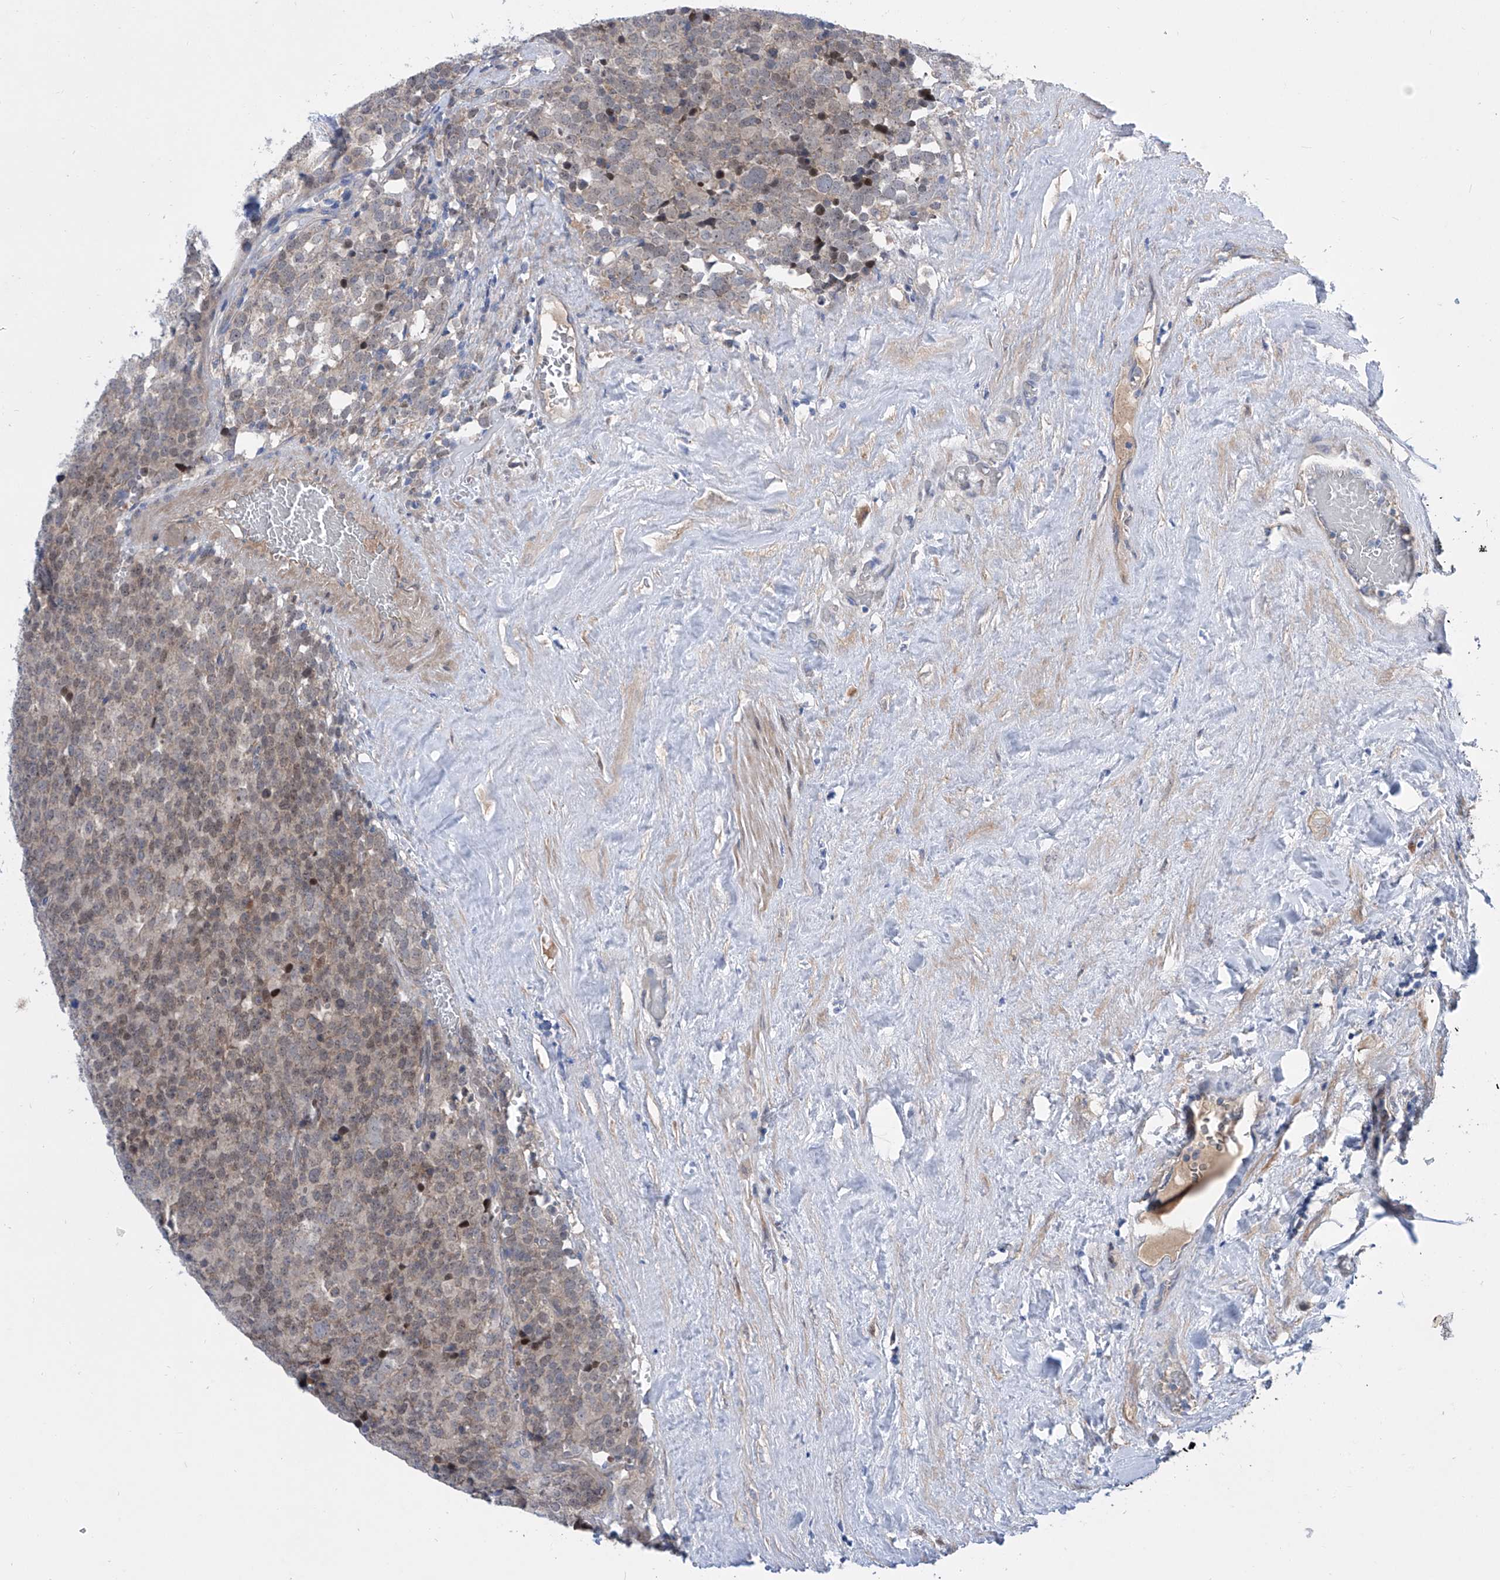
{"staining": {"intensity": "weak", "quantity": "25%-75%", "location": "nuclear"}, "tissue": "testis cancer", "cell_type": "Tumor cells", "image_type": "cancer", "snomed": [{"axis": "morphology", "description": "Seminoma, NOS"}, {"axis": "topography", "description": "Testis"}], "caption": "Immunohistochemical staining of human testis seminoma demonstrates weak nuclear protein expression in approximately 25%-75% of tumor cells.", "gene": "SRBD1", "patient": {"sex": "male", "age": 71}}